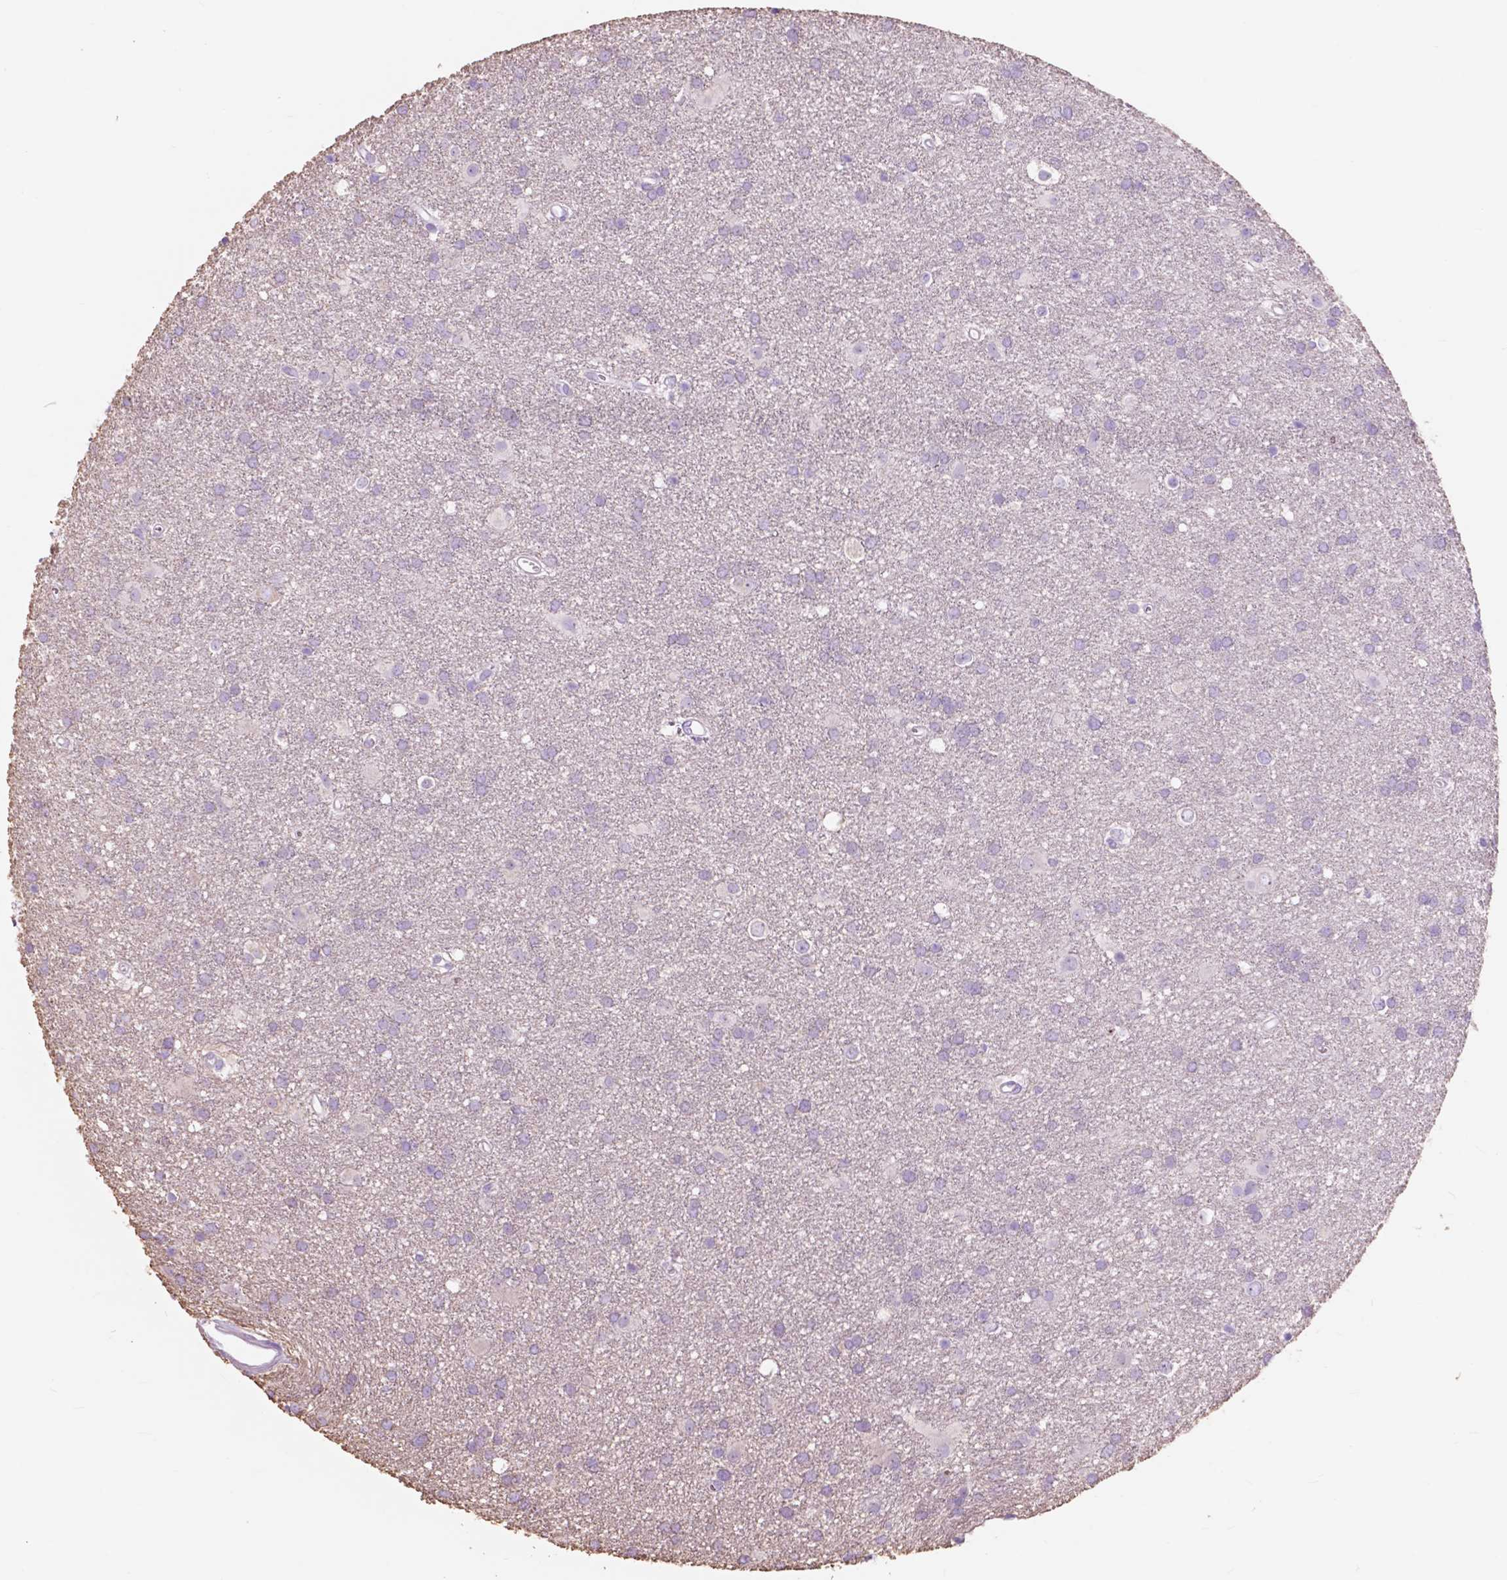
{"staining": {"intensity": "negative", "quantity": "none", "location": "none"}, "tissue": "glioma", "cell_type": "Tumor cells", "image_type": "cancer", "snomed": [{"axis": "morphology", "description": "Glioma, malignant, Low grade"}, {"axis": "topography", "description": "Brain"}], "caption": "This is a histopathology image of immunohistochemistry (IHC) staining of malignant glioma (low-grade), which shows no positivity in tumor cells. (DAB IHC visualized using brightfield microscopy, high magnification).", "gene": "FXYD2", "patient": {"sex": "male", "age": 58}}